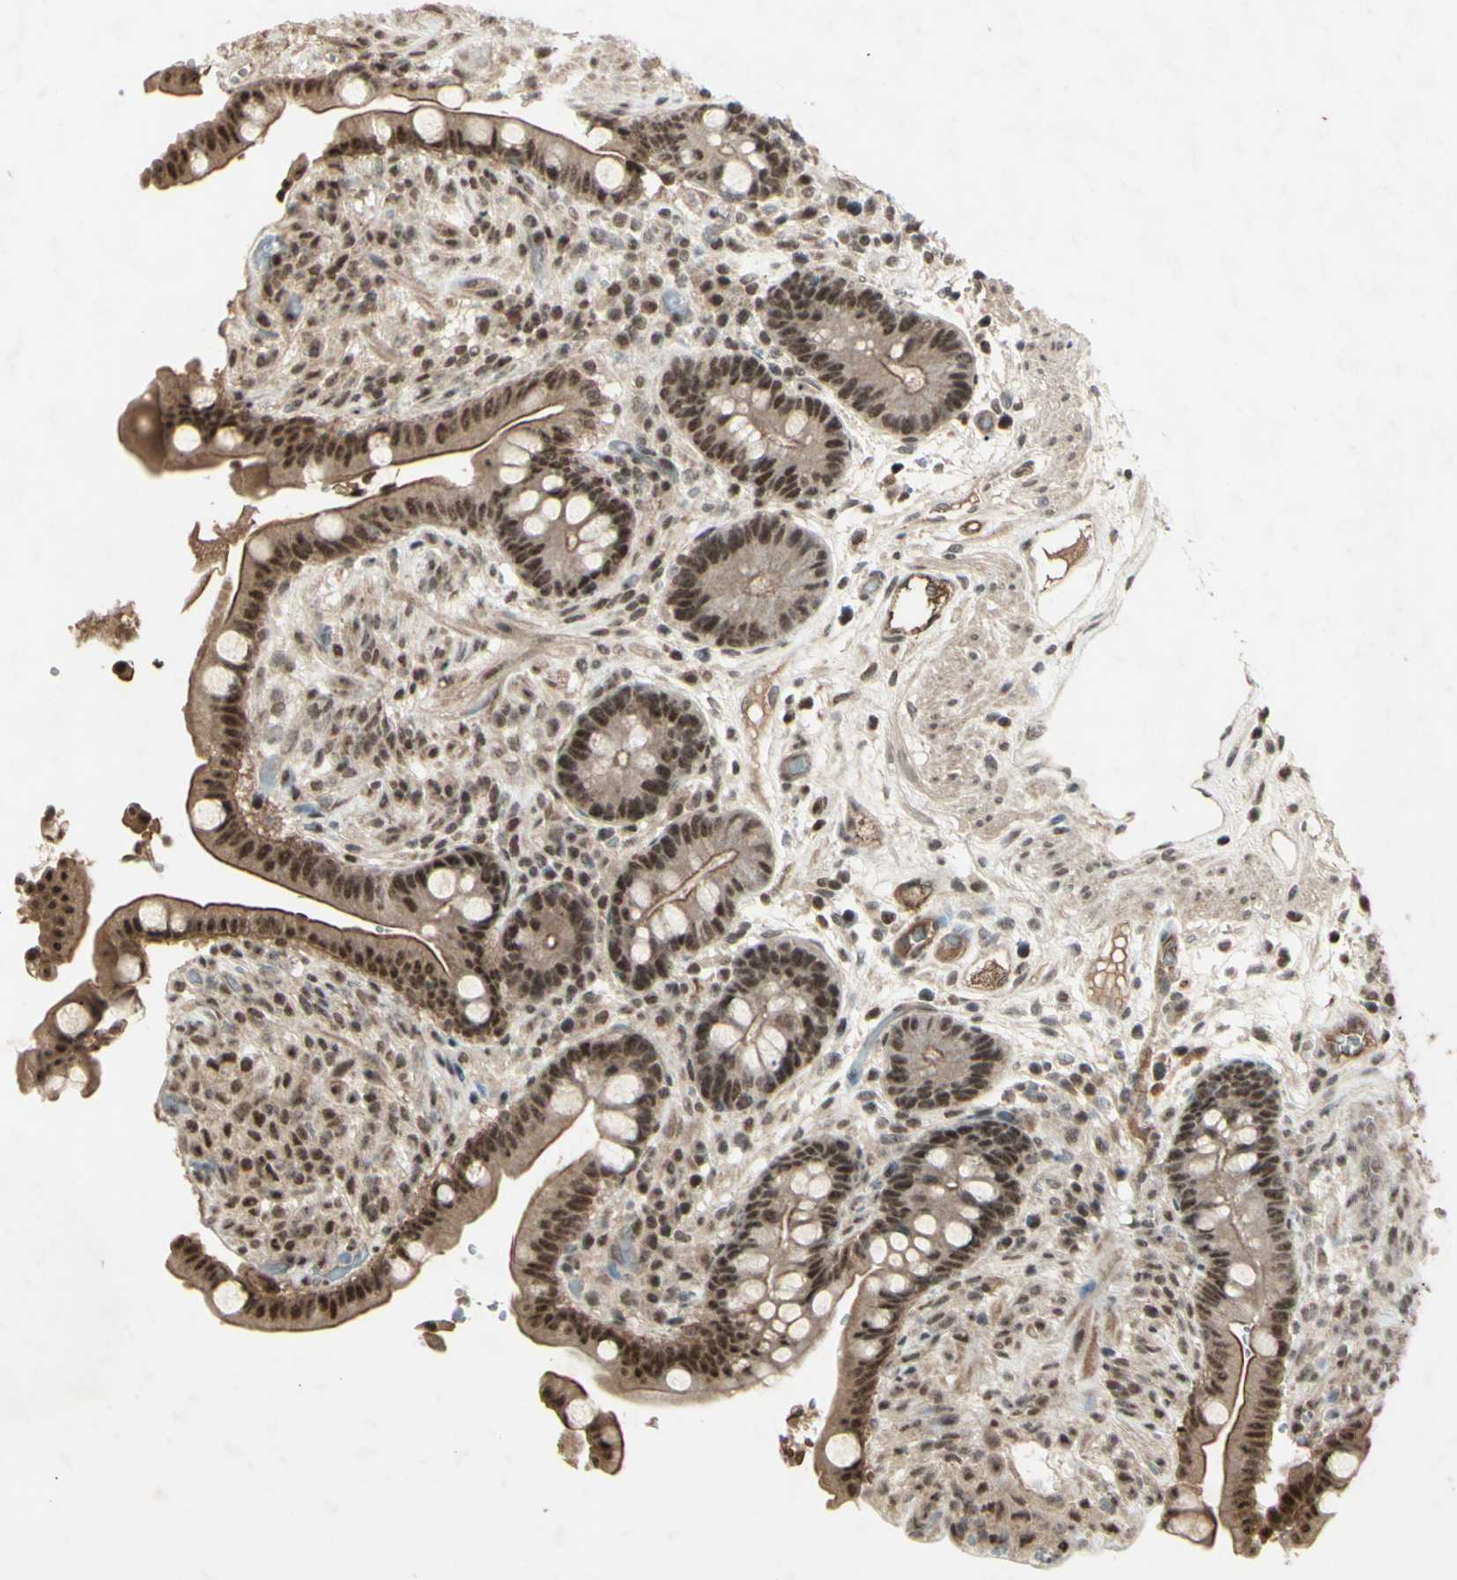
{"staining": {"intensity": "moderate", "quantity": ">75%", "location": "cytoplasmic/membranous"}, "tissue": "colon", "cell_type": "Endothelial cells", "image_type": "normal", "snomed": [{"axis": "morphology", "description": "Normal tissue, NOS"}, {"axis": "topography", "description": "Colon"}], "caption": "Endothelial cells display medium levels of moderate cytoplasmic/membranous staining in about >75% of cells in normal colon. (Stains: DAB (3,3'-diaminobenzidine) in brown, nuclei in blue, Microscopy: brightfield microscopy at high magnification).", "gene": "SNW1", "patient": {"sex": "male", "age": 73}}